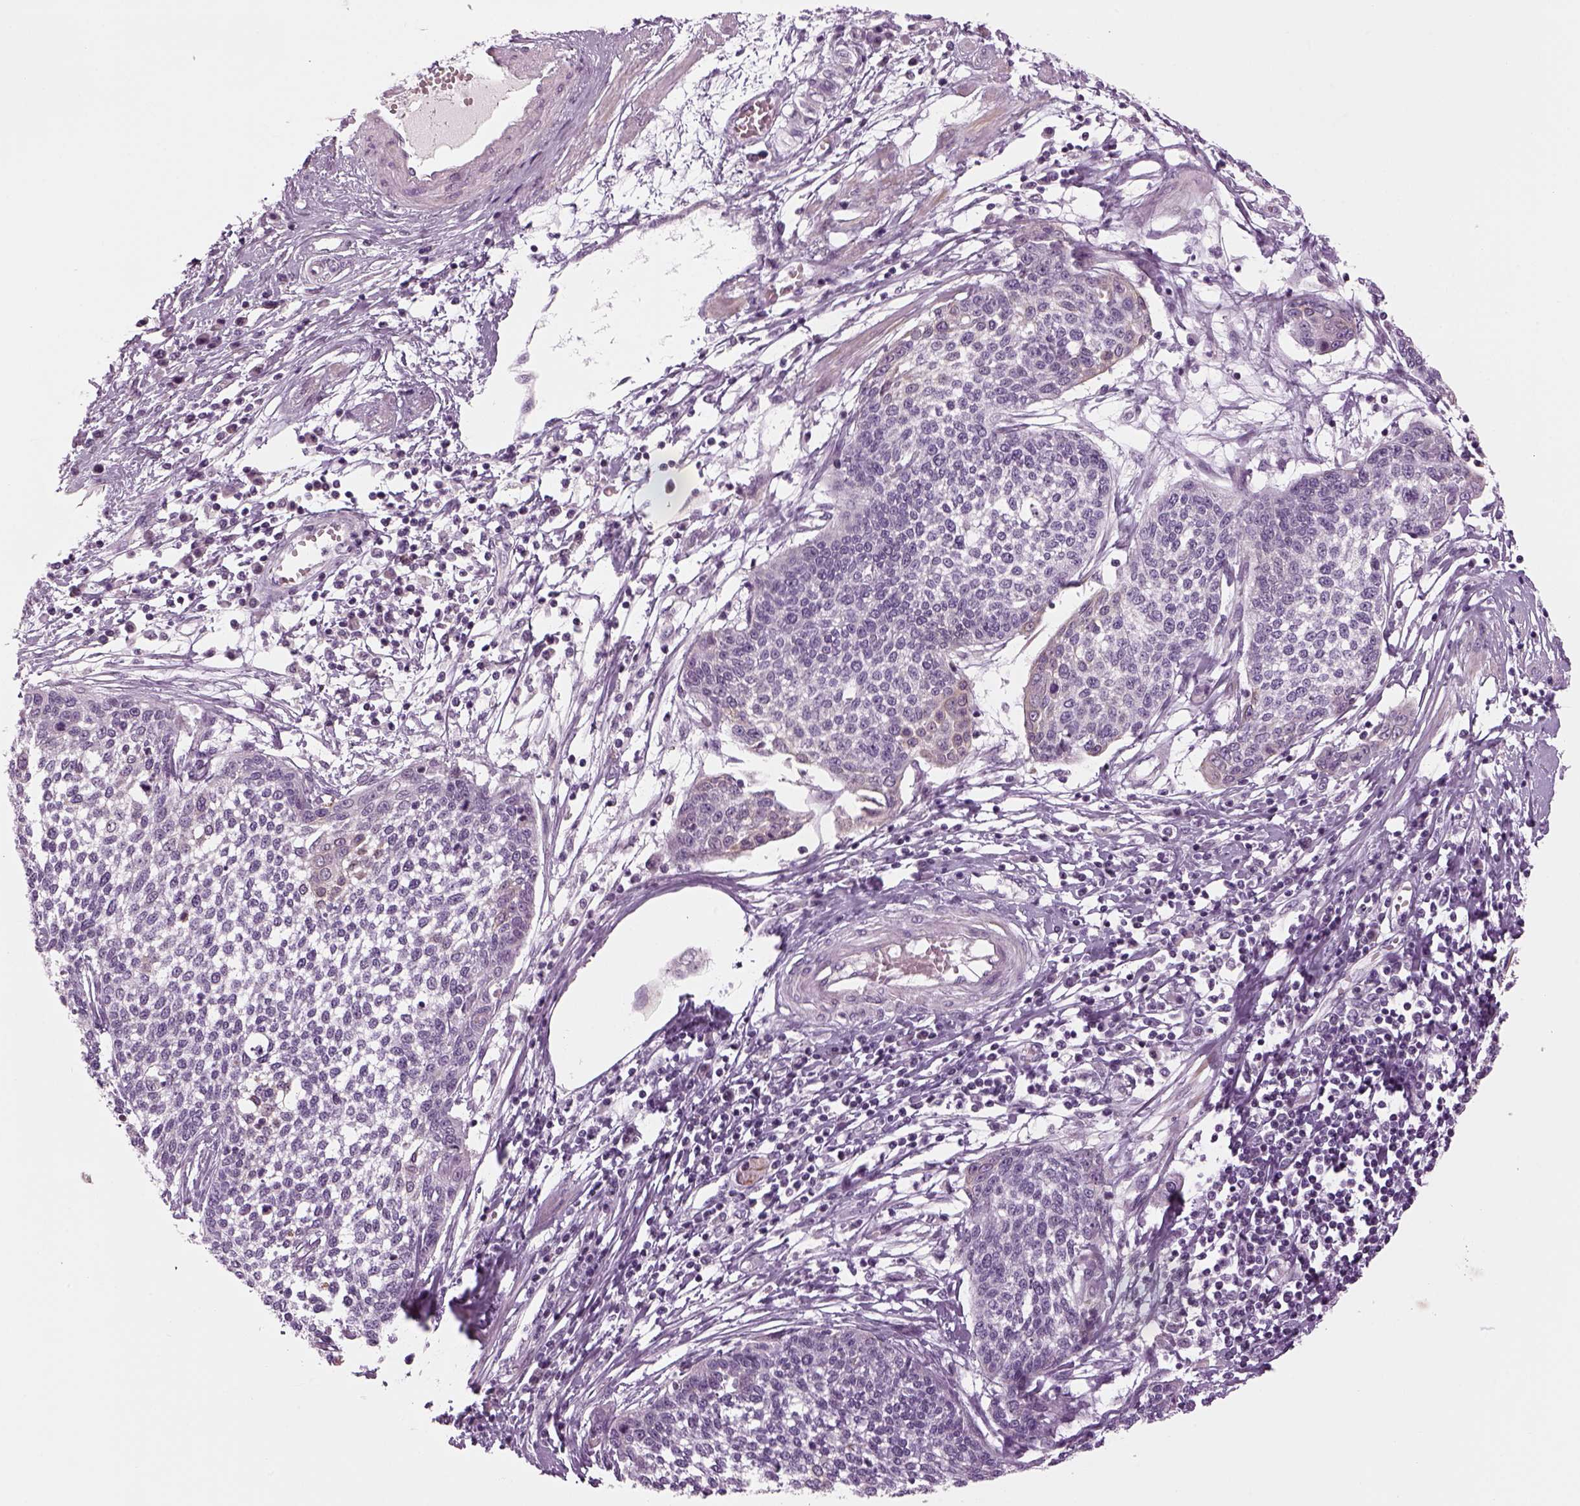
{"staining": {"intensity": "negative", "quantity": "none", "location": "none"}, "tissue": "cervical cancer", "cell_type": "Tumor cells", "image_type": "cancer", "snomed": [{"axis": "morphology", "description": "Squamous cell carcinoma, NOS"}, {"axis": "topography", "description": "Cervix"}], "caption": "A photomicrograph of human squamous cell carcinoma (cervical) is negative for staining in tumor cells.", "gene": "LRRIQ3", "patient": {"sex": "female", "age": 34}}